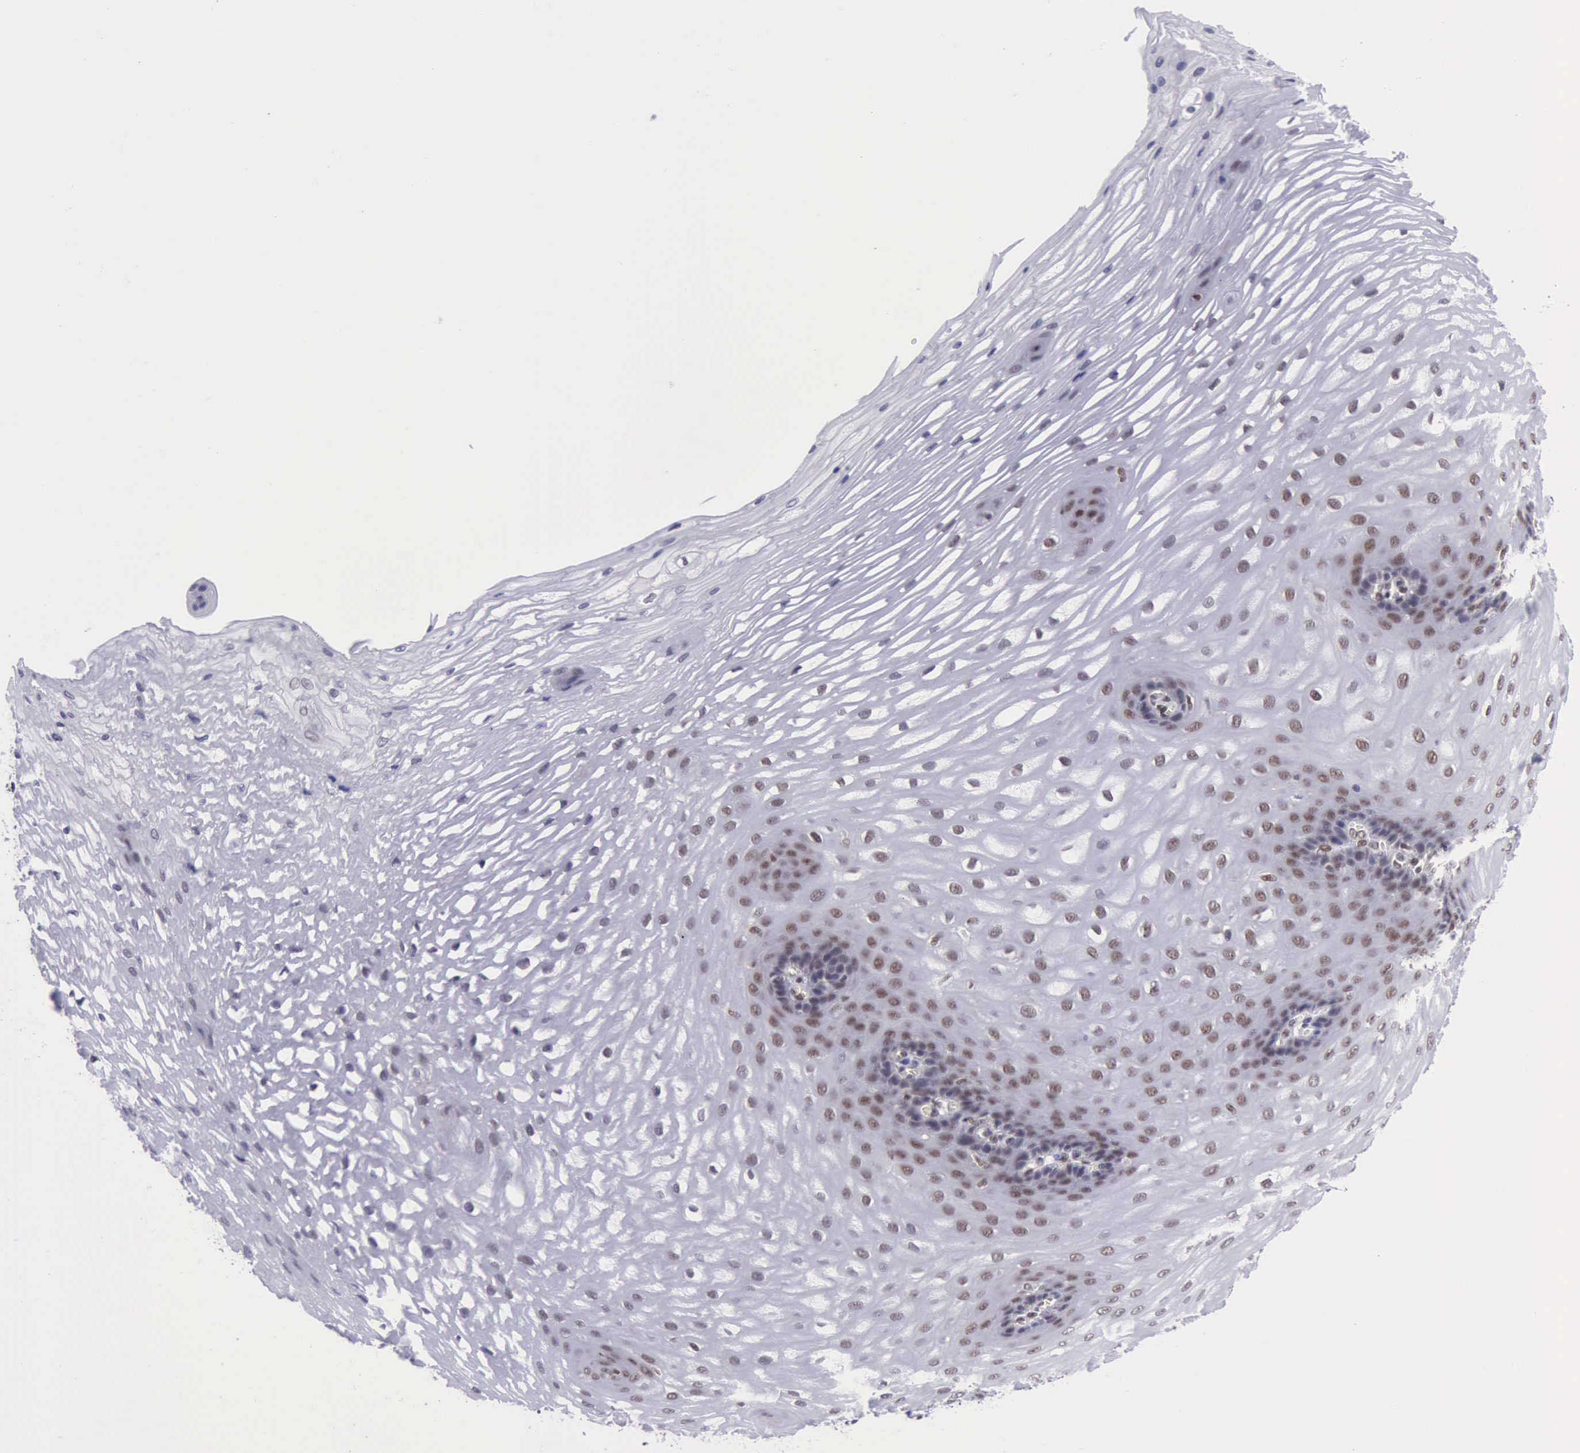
{"staining": {"intensity": "weak", "quantity": "<25%", "location": "nuclear"}, "tissue": "esophagus", "cell_type": "Squamous epithelial cells", "image_type": "normal", "snomed": [{"axis": "morphology", "description": "Normal tissue, NOS"}, {"axis": "morphology", "description": "Adenocarcinoma, NOS"}, {"axis": "topography", "description": "Esophagus"}, {"axis": "topography", "description": "Stomach"}], "caption": "Immunohistochemical staining of normal esophagus exhibits no significant positivity in squamous epithelial cells.", "gene": "ERCC4", "patient": {"sex": "male", "age": 62}}